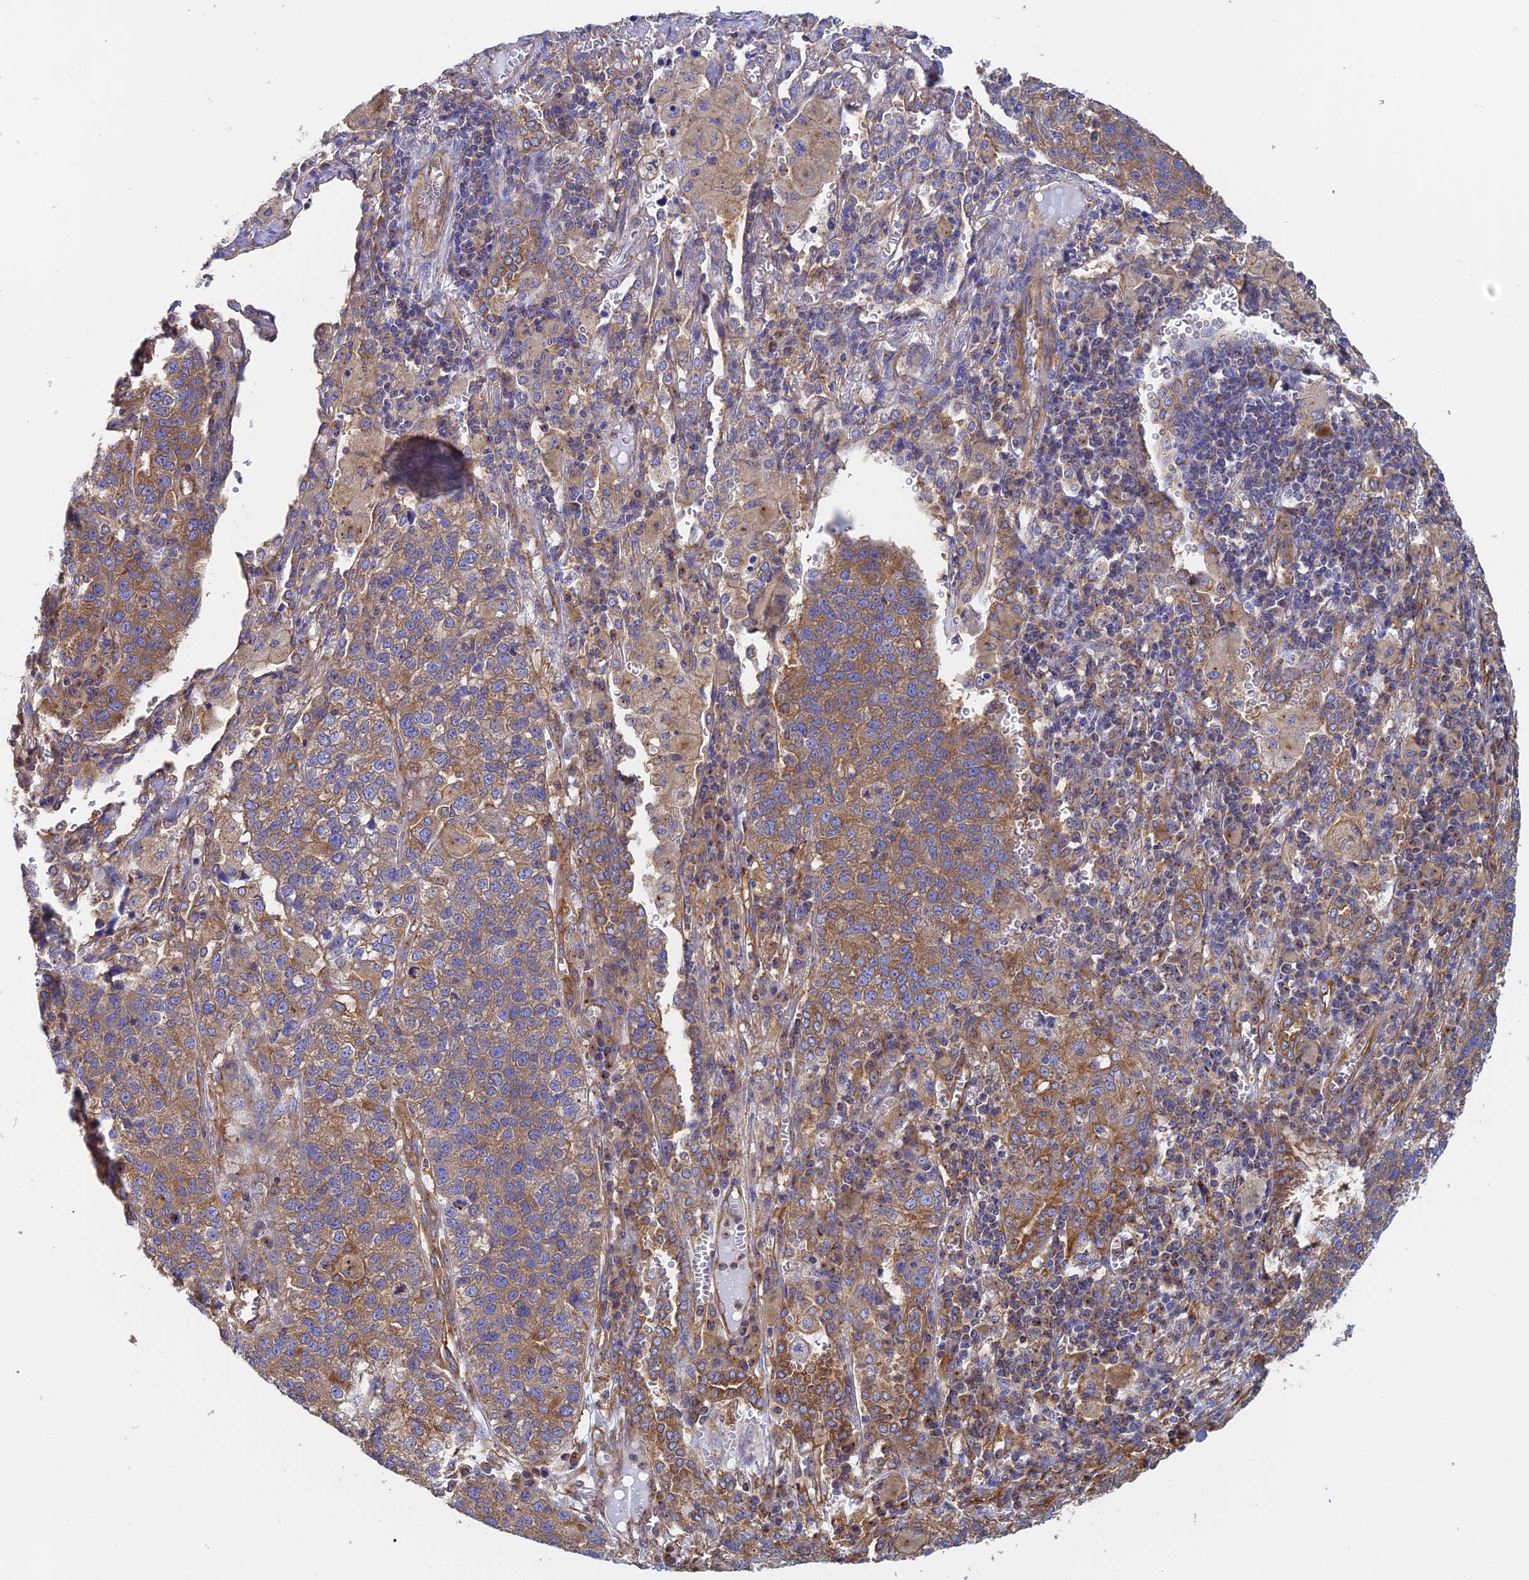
{"staining": {"intensity": "moderate", "quantity": ">75%", "location": "cytoplasmic/membranous"}, "tissue": "lung cancer", "cell_type": "Tumor cells", "image_type": "cancer", "snomed": [{"axis": "morphology", "description": "Adenocarcinoma, NOS"}, {"axis": "topography", "description": "Lung"}], "caption": "Lung cancer tissue shows moderate cytoplasmic/membranous staining in approximately >75% of tumor cells", "gene": "DCTN2", "patient": {"sex": "male", "age": 49}}